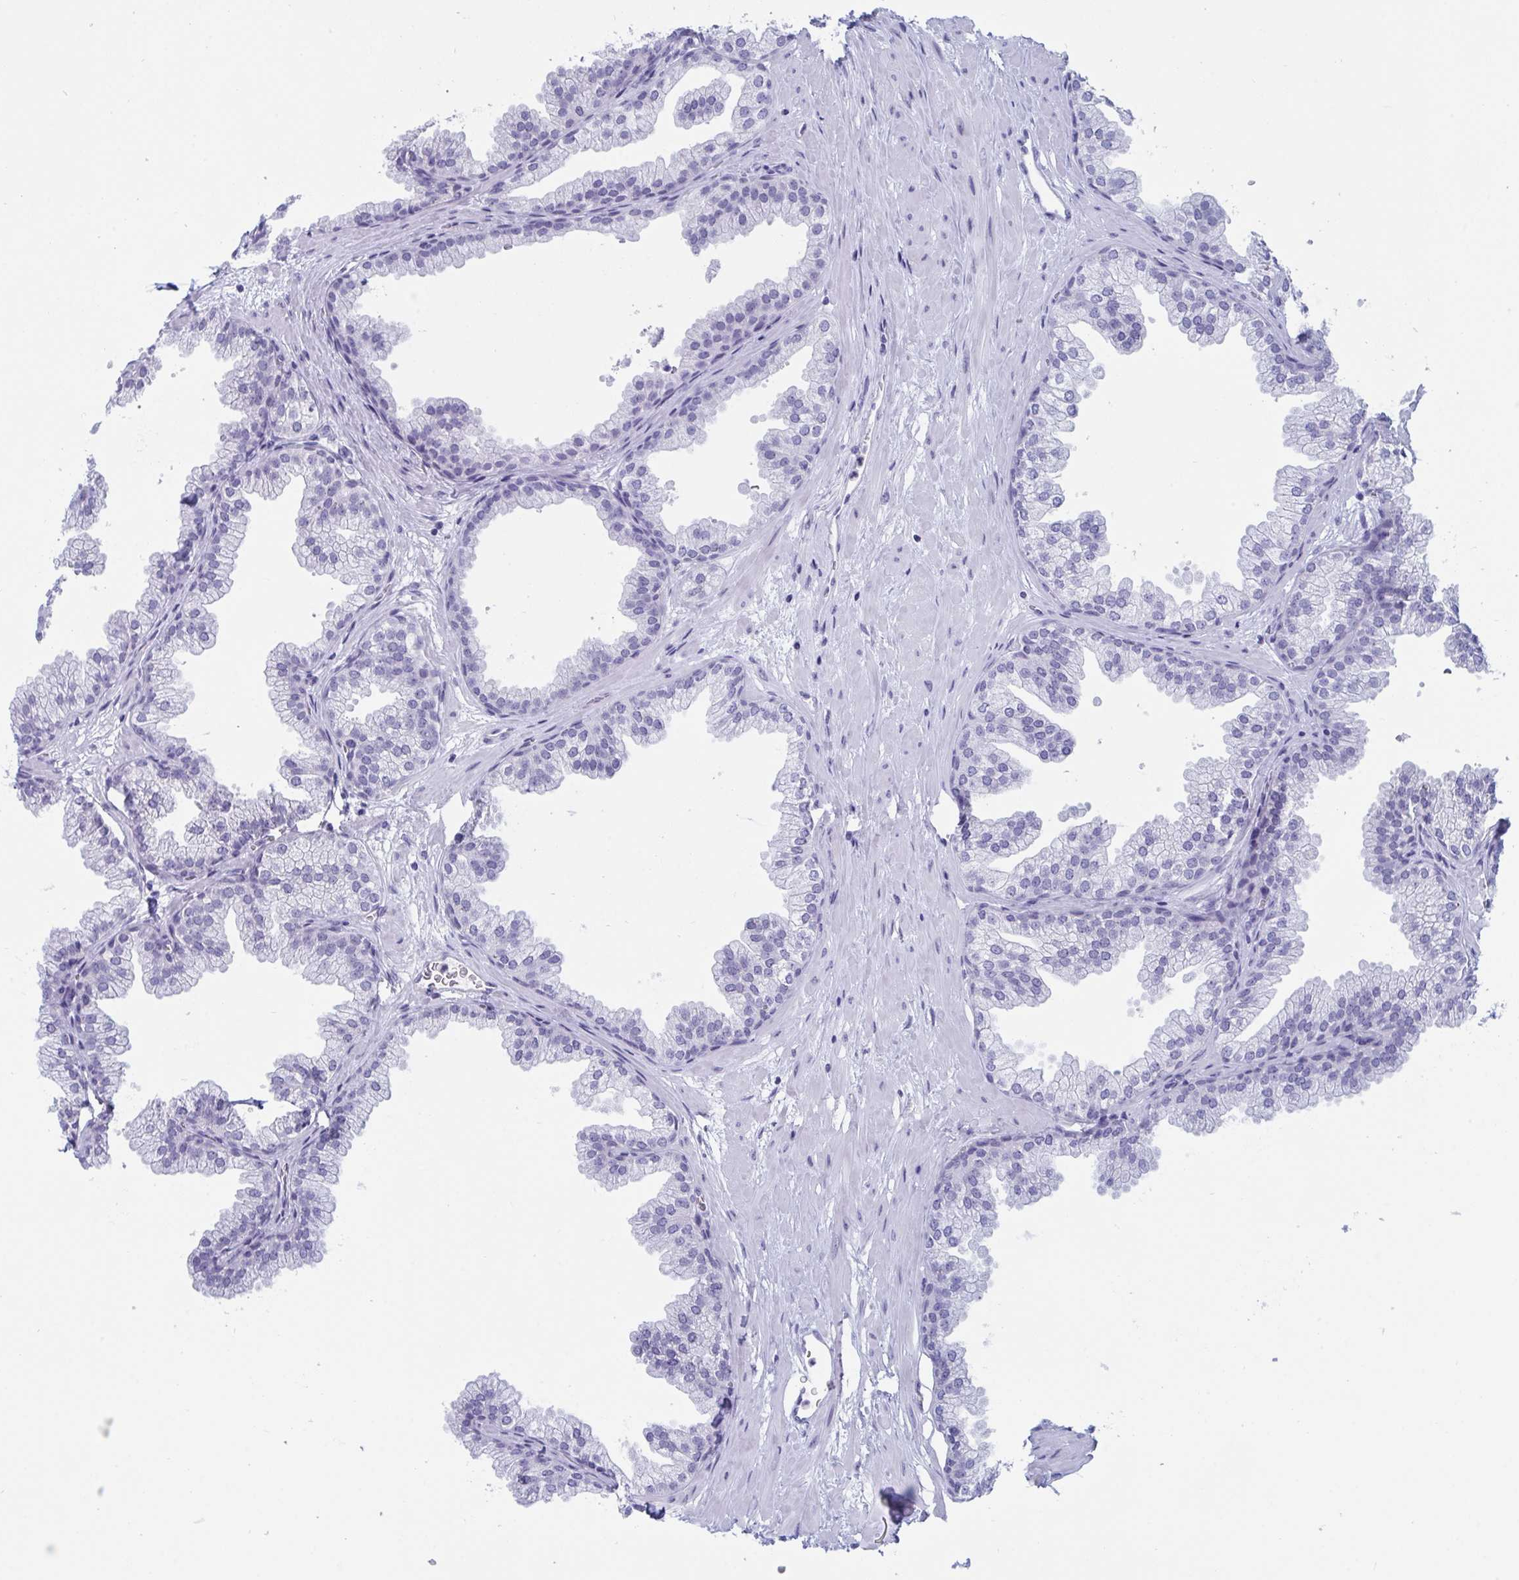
{"staining": {"intensity": "negative", "quantity": "none", "location": "none"}, "tissue": "prostate", "cell_type": "Glandular cells", "image_type": "normal", "snomed": [{"axis": "morphology", "description": "Normal tissue, NOS"}, {"axis": "topography", "description": "Prostate"}], "caption": "This is a histopathology image of immunohistochemistry (IHC) staining of unremarkable prostate, which shows no staining in glandular cells. (Immunohistochemistry (ihc), brightfield microscopy, high magnification).", "gene": "CDX4", "patient": {"sex": "male", "age": 37}}